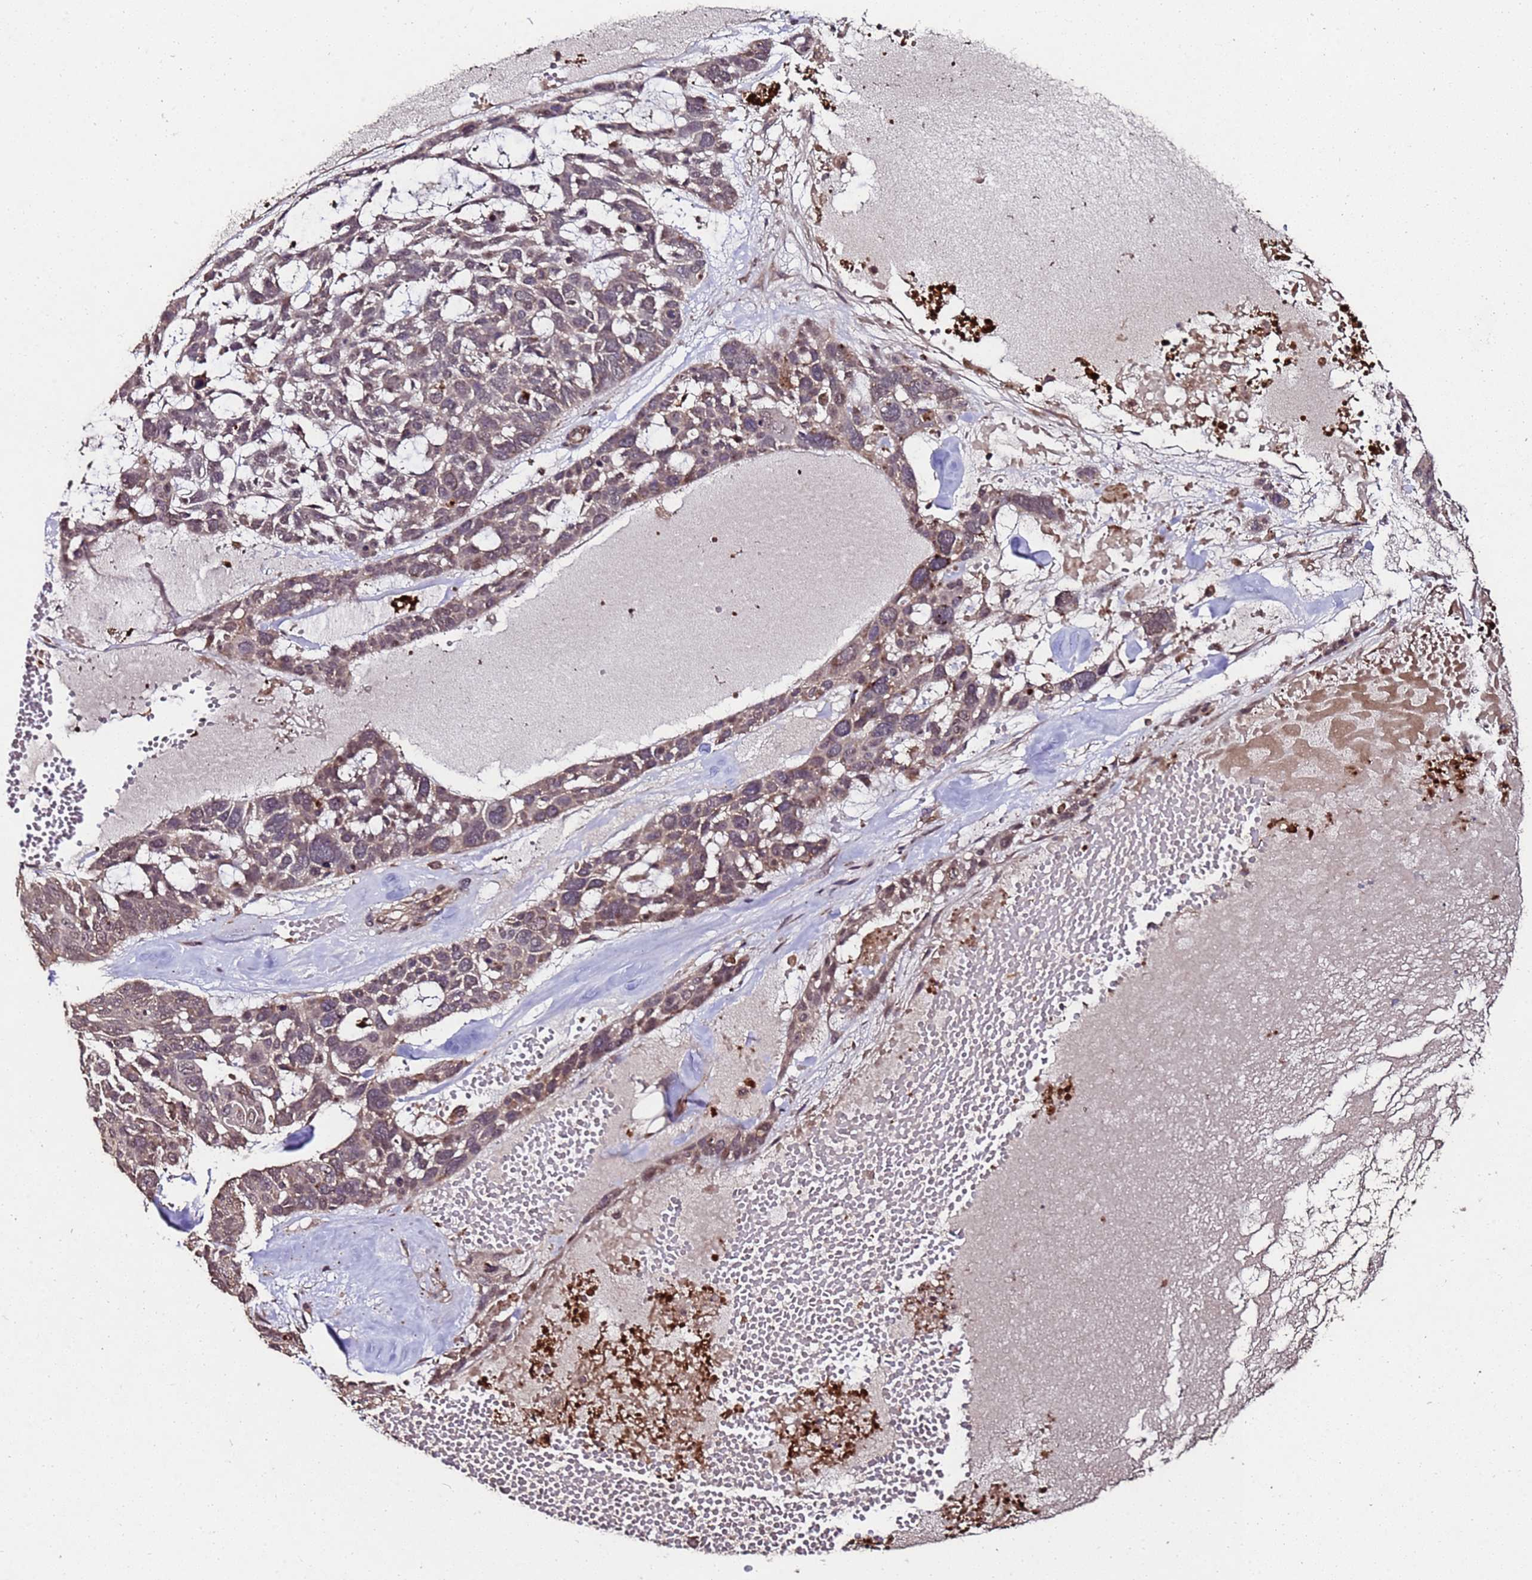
{"staining": {"intensity": "weak", "quantity": ">75%", "location": "cytoplasmic/membranous,nuclear"}, "tissue": "skin cancer", "cell_type": "Tumor cells", "image_type": "cancer", "snomed": [{"axis": "morphology", "description": "Basal cell carcinoma"}, {"axis": "topography", "description": "Skin"}], "caption": "Immunohistochemistry staining of skin cancer (basal cell carcinoma), which demonstrates low levels of weak cytoplasmic/membranous and nuclear staining in approximately >75% of tumor cells indicating weak cytoplasmic/membranous and nuclear protein expression. The staining was performed using DAB (brown) for protein detection and nuclei were counterstained in hematoxylin (blue).", "gene": "PRODH", "patient": {"sex": "male", "age": 88}}